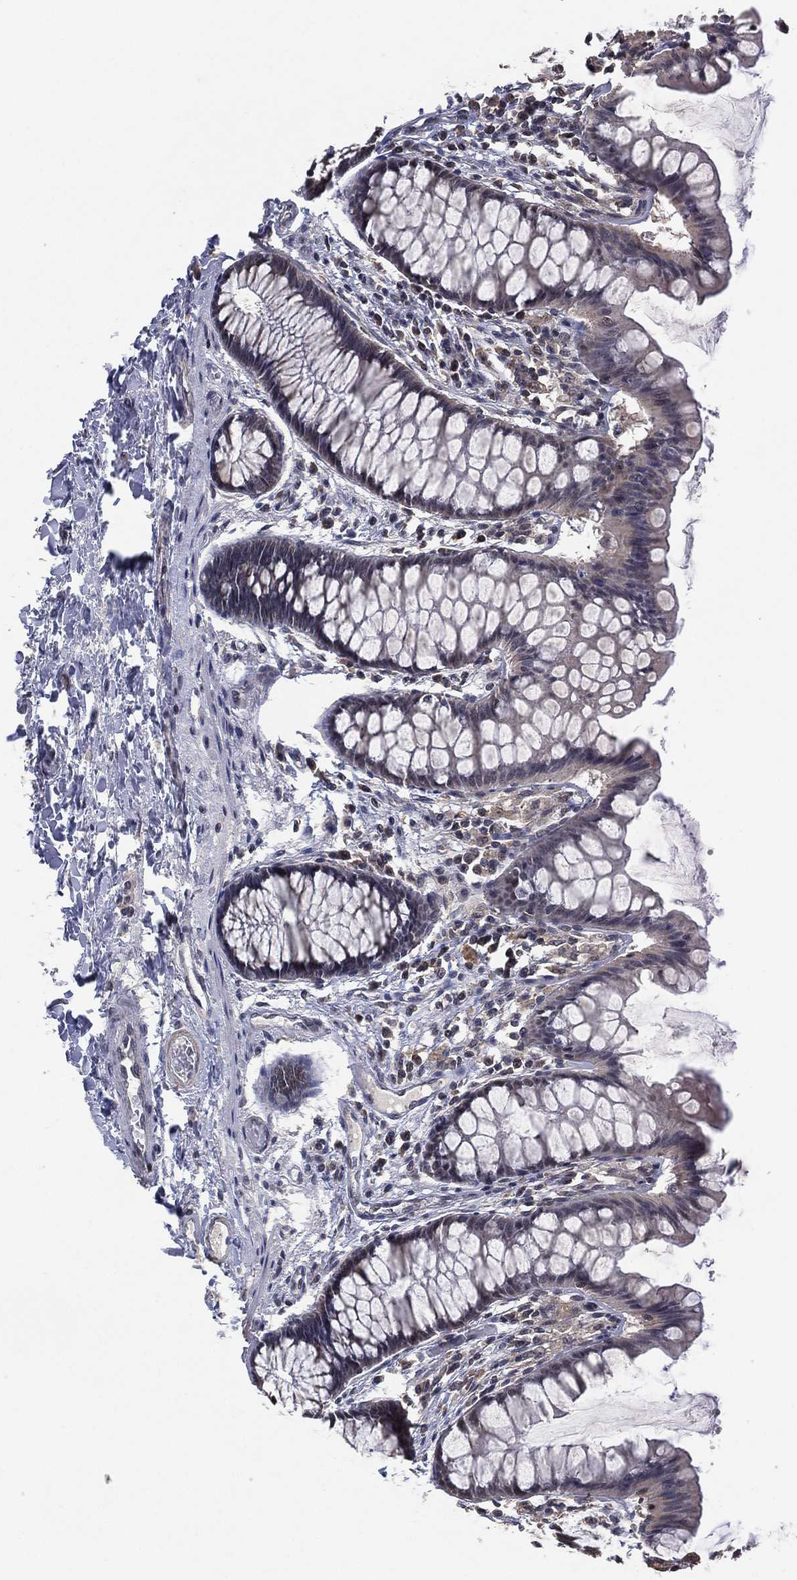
{"staining": {"intensity": "negative", "quantity": "none", "location": "none"}, "tissue": "colon", "cell_type": "Endothelial cells", "image_type": "normal", "snomed": [{"axis": "morphology", "description": "Normal tissue, NOS"}, {"axis": "topography", "description": "Colon"}], "caption": "There is no significant positivity in endothelial cells of colon. Nuclei are stained in blue.", "gene": "NELFCD", "patient": {"sex": "female", "age": 65}}